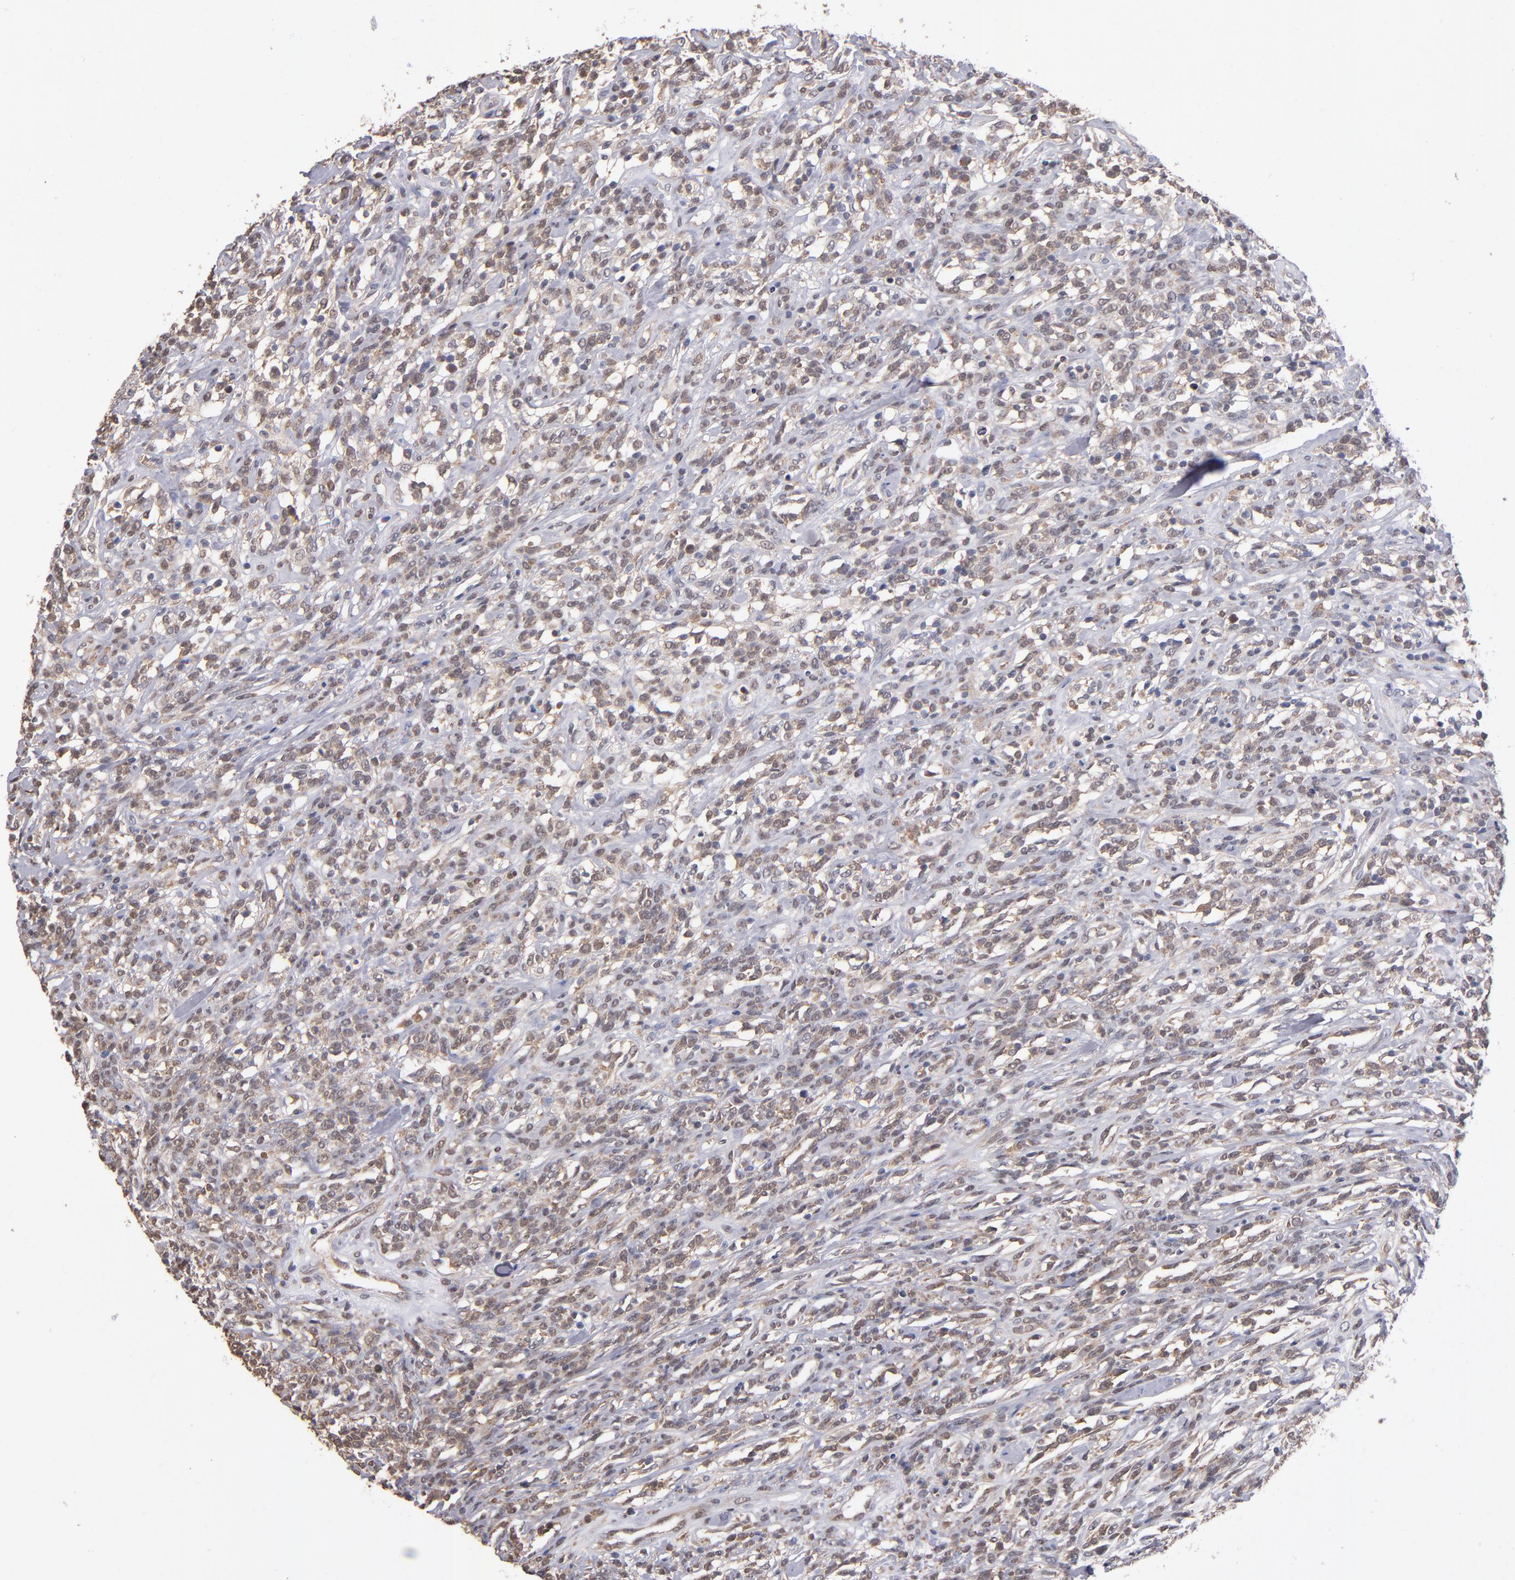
{"staining": {"intensity": "weak", "quantity": ">75%", "location": "cytoplasmic/membranous"}, "tissue": "lymphoma", "cell_type": "Tumor cells", "image_type": "cancer", "snomed": [{"axis": "morphology", "description": "Malignant lymphoma, non-Hodgkin's type, High grade"}, {"axis": "topography", "description": "Lymph node"}], "caption": "Protein staining exhibits weak cytoplasmic/membranous expression in approximately >75% of tumor cells in high-grade malignant lymphoma, non-Hodgkin's type.", "gene": "PSMD10", "patient": {"sex": "female", "age": 73}}